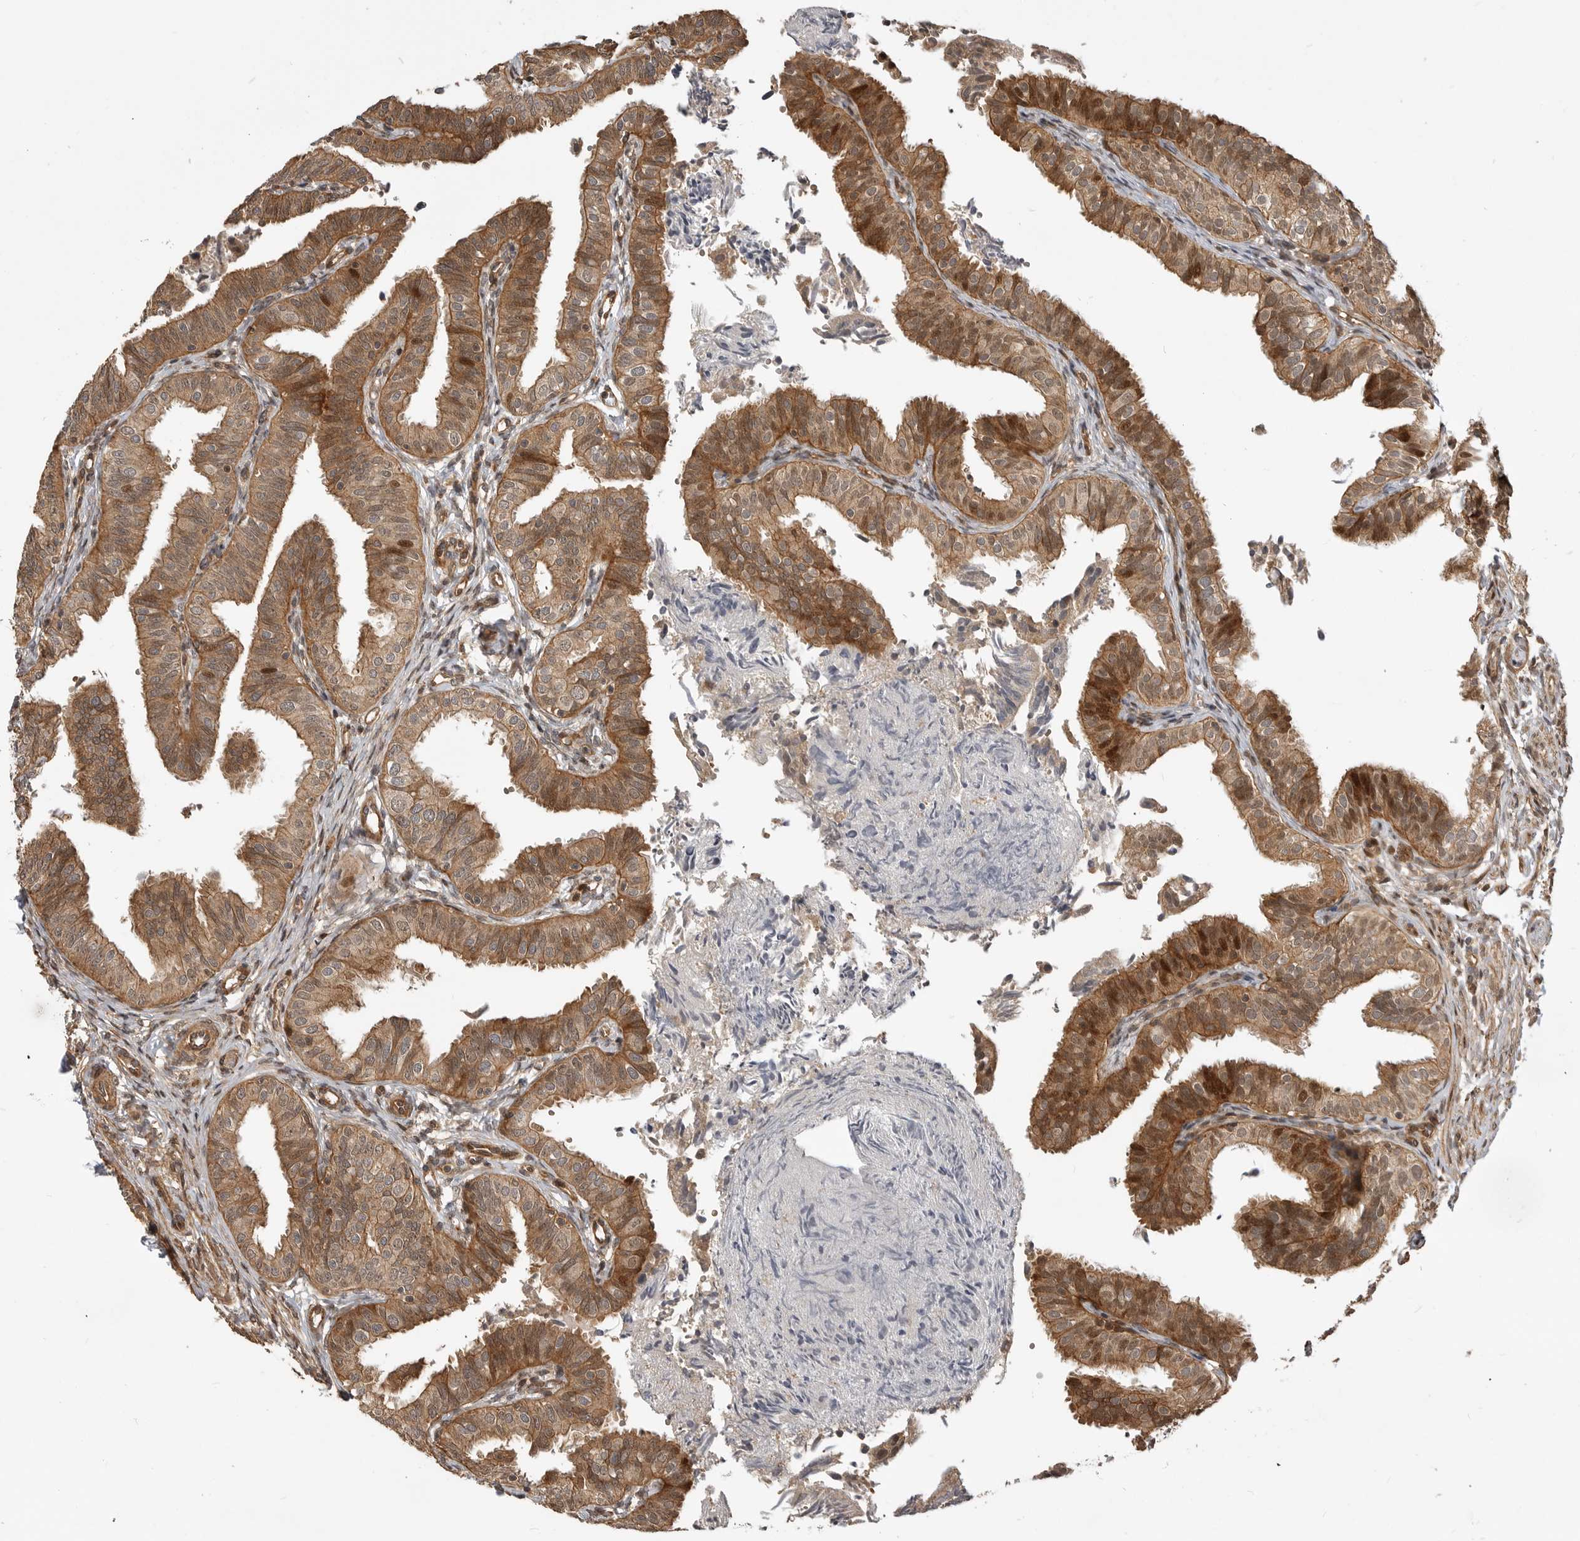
{"staining": {"intensity": "moderate", "quantity": ">75%", "location": "cytoplasmic/membranous,nuclear"}, "tissue": "fallopian tube", "cell_type": "Glandular cells", "image_type": "normal", "snomed": [{"axis": "morphology", "description": "Normal tissue, NOS"}, {"axis": "topography", "description": "Fallopian tube"}], "caption": "Protein positivity by IHC displays moderate cytoplasmic/membranous,nuclear staining in approximately >75% of glandular cells in unremarkable fallopian tube.", "gene": "ADPRS", "patient": {"sex": "female", "age": 35}}